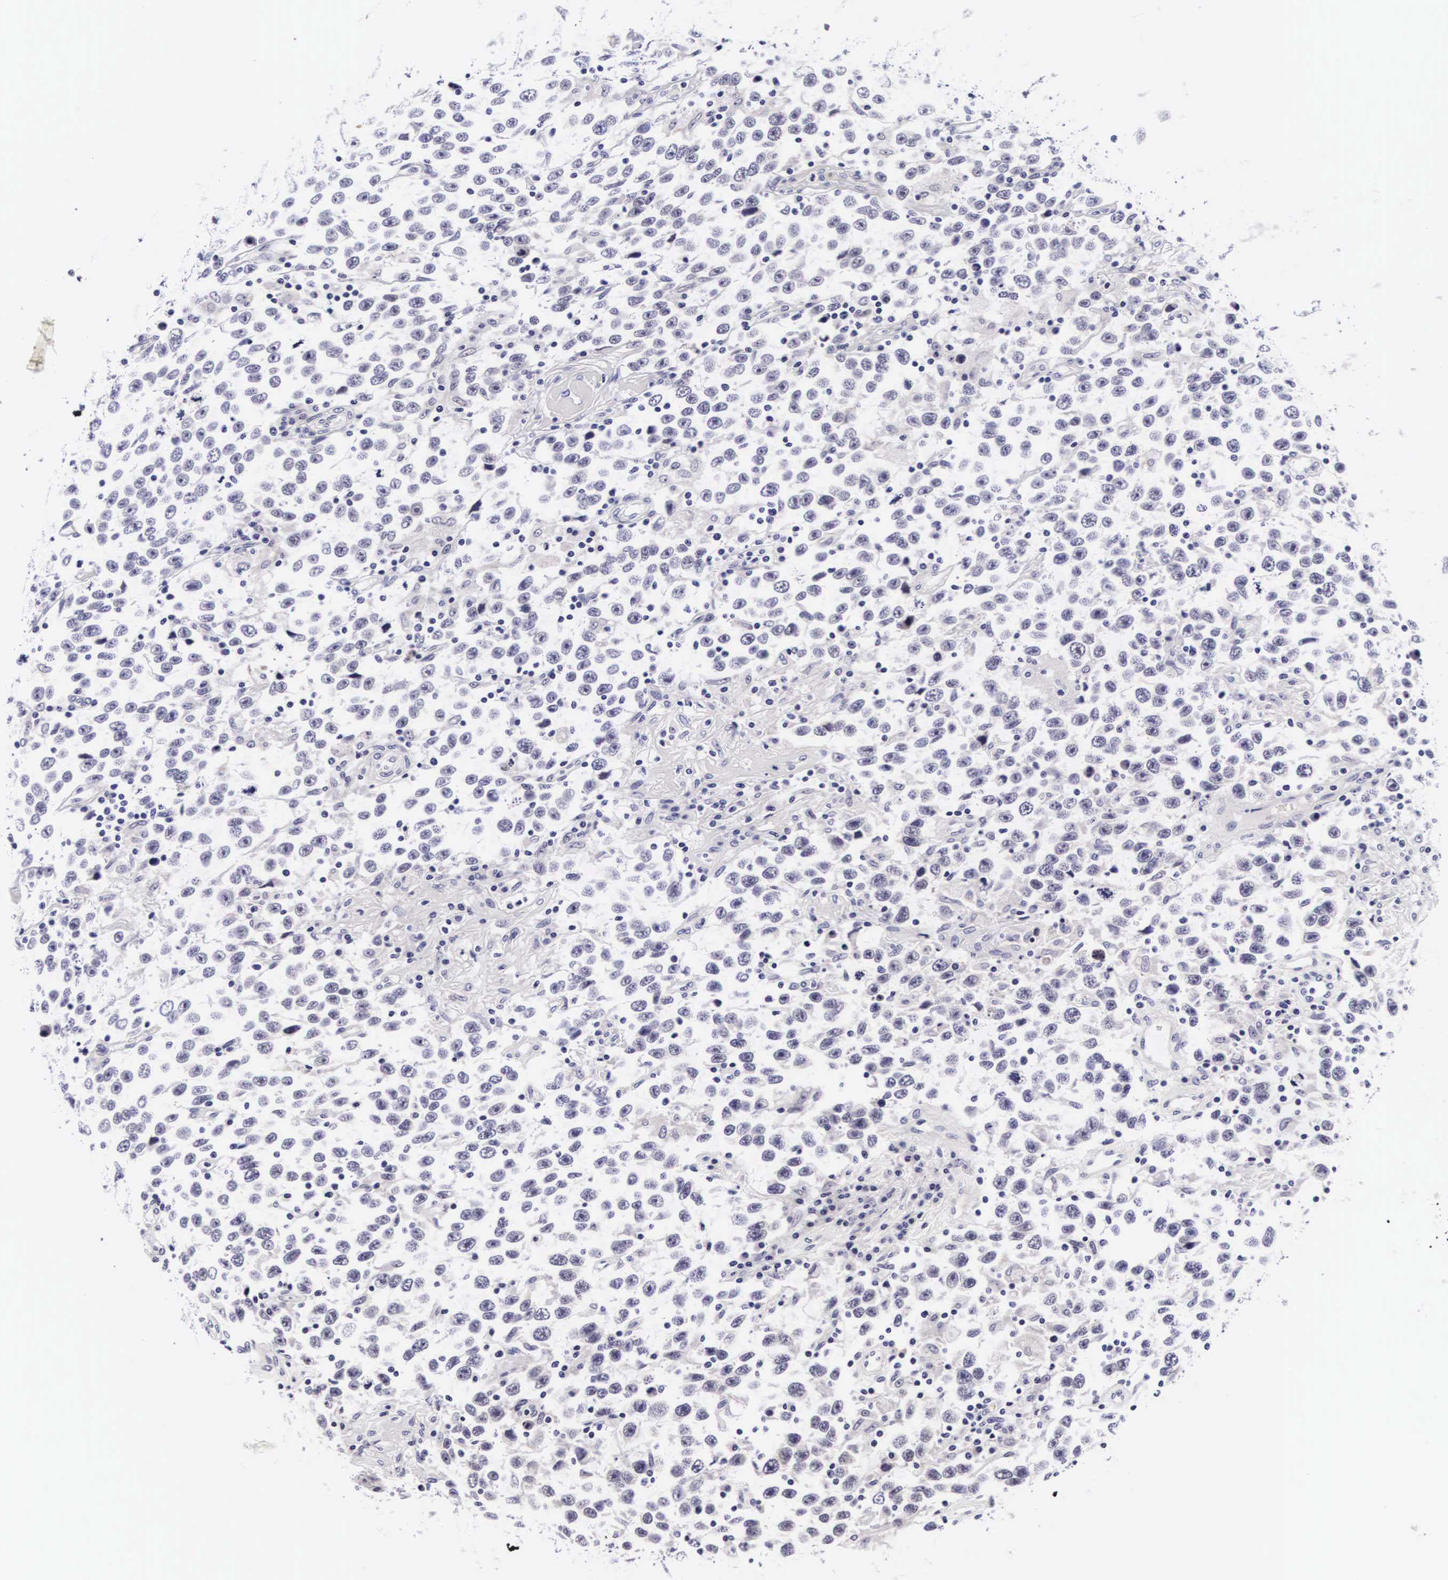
{"staining": {"intensity": "negative", "quantity": "none", "location": "none"}, "tissue": "testis cancer", "cell_type": "Tumor cells", "image_type": "cancer", "snomed": [{"axis": "morphology", "description": "Seminoma, NOS"}, {"axis": "topography", "description": "Testis"}], "caption": "DAB (3,3'-diaminobenzidine) immunohistochemical staining of human testis cancer exhibits no significant positivity in tumor cells.", "gene": "PHETA2", "patient": {"sex": "male", "age": 41}}